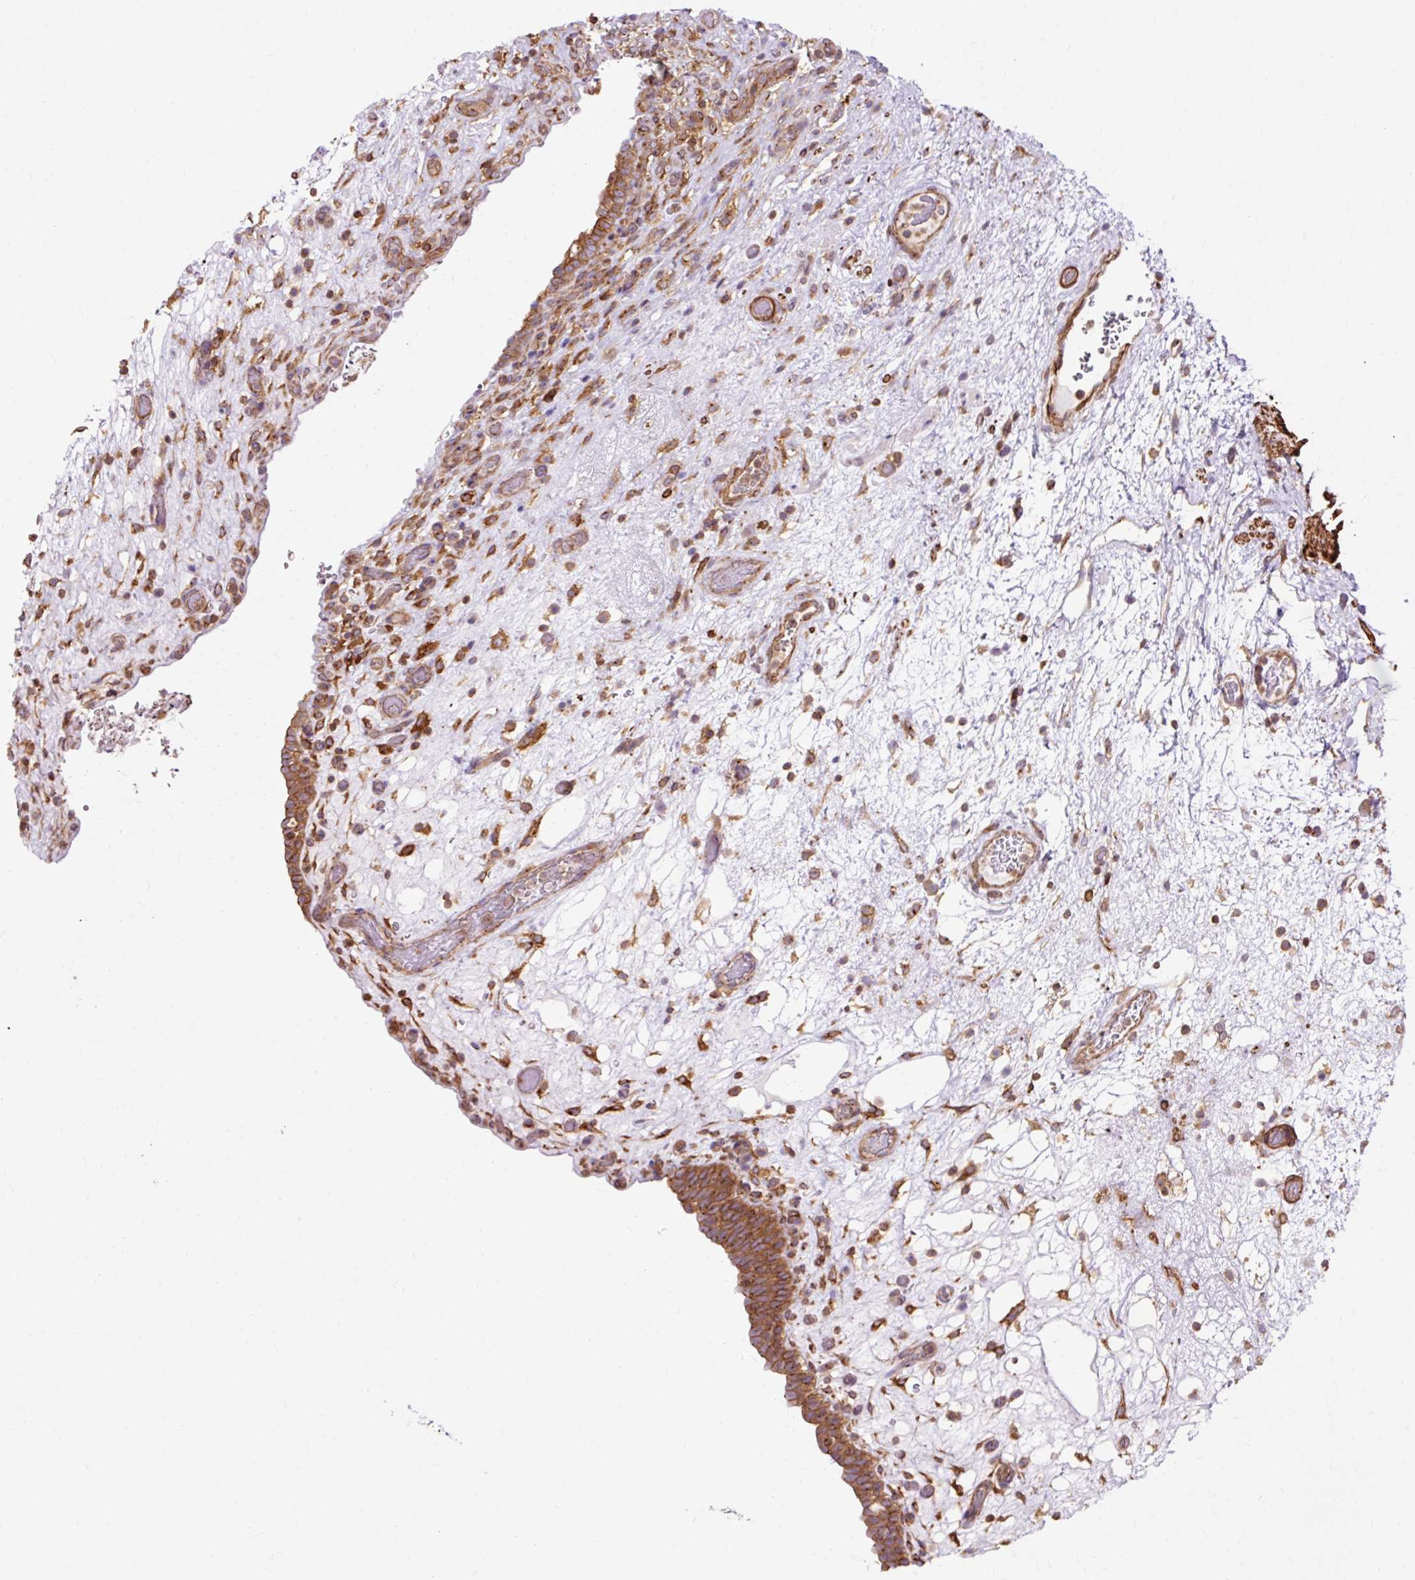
{"staining": {"intensity": "moderate", "quantity": ">75%", "location": "cytoplasmic/membranous"}, "tissue": "urinary bladder", "cell_type": "Urothelial cells", "image_type": "normal", "snomed": [{"axis": "morphology", "description": "Normal tissue, NOS"}, {"axis": "topography", "description": "Urinary bladder"}], "caption": "The histopathology image demonstrates staining of unremarkable urinary bladder, revealing moderate cytoplasmic/membranous protein positivity (brown color) within urothelial cells.", "gene": "TBC1D2B", "patient": {"sex": "male", "age": 71}}